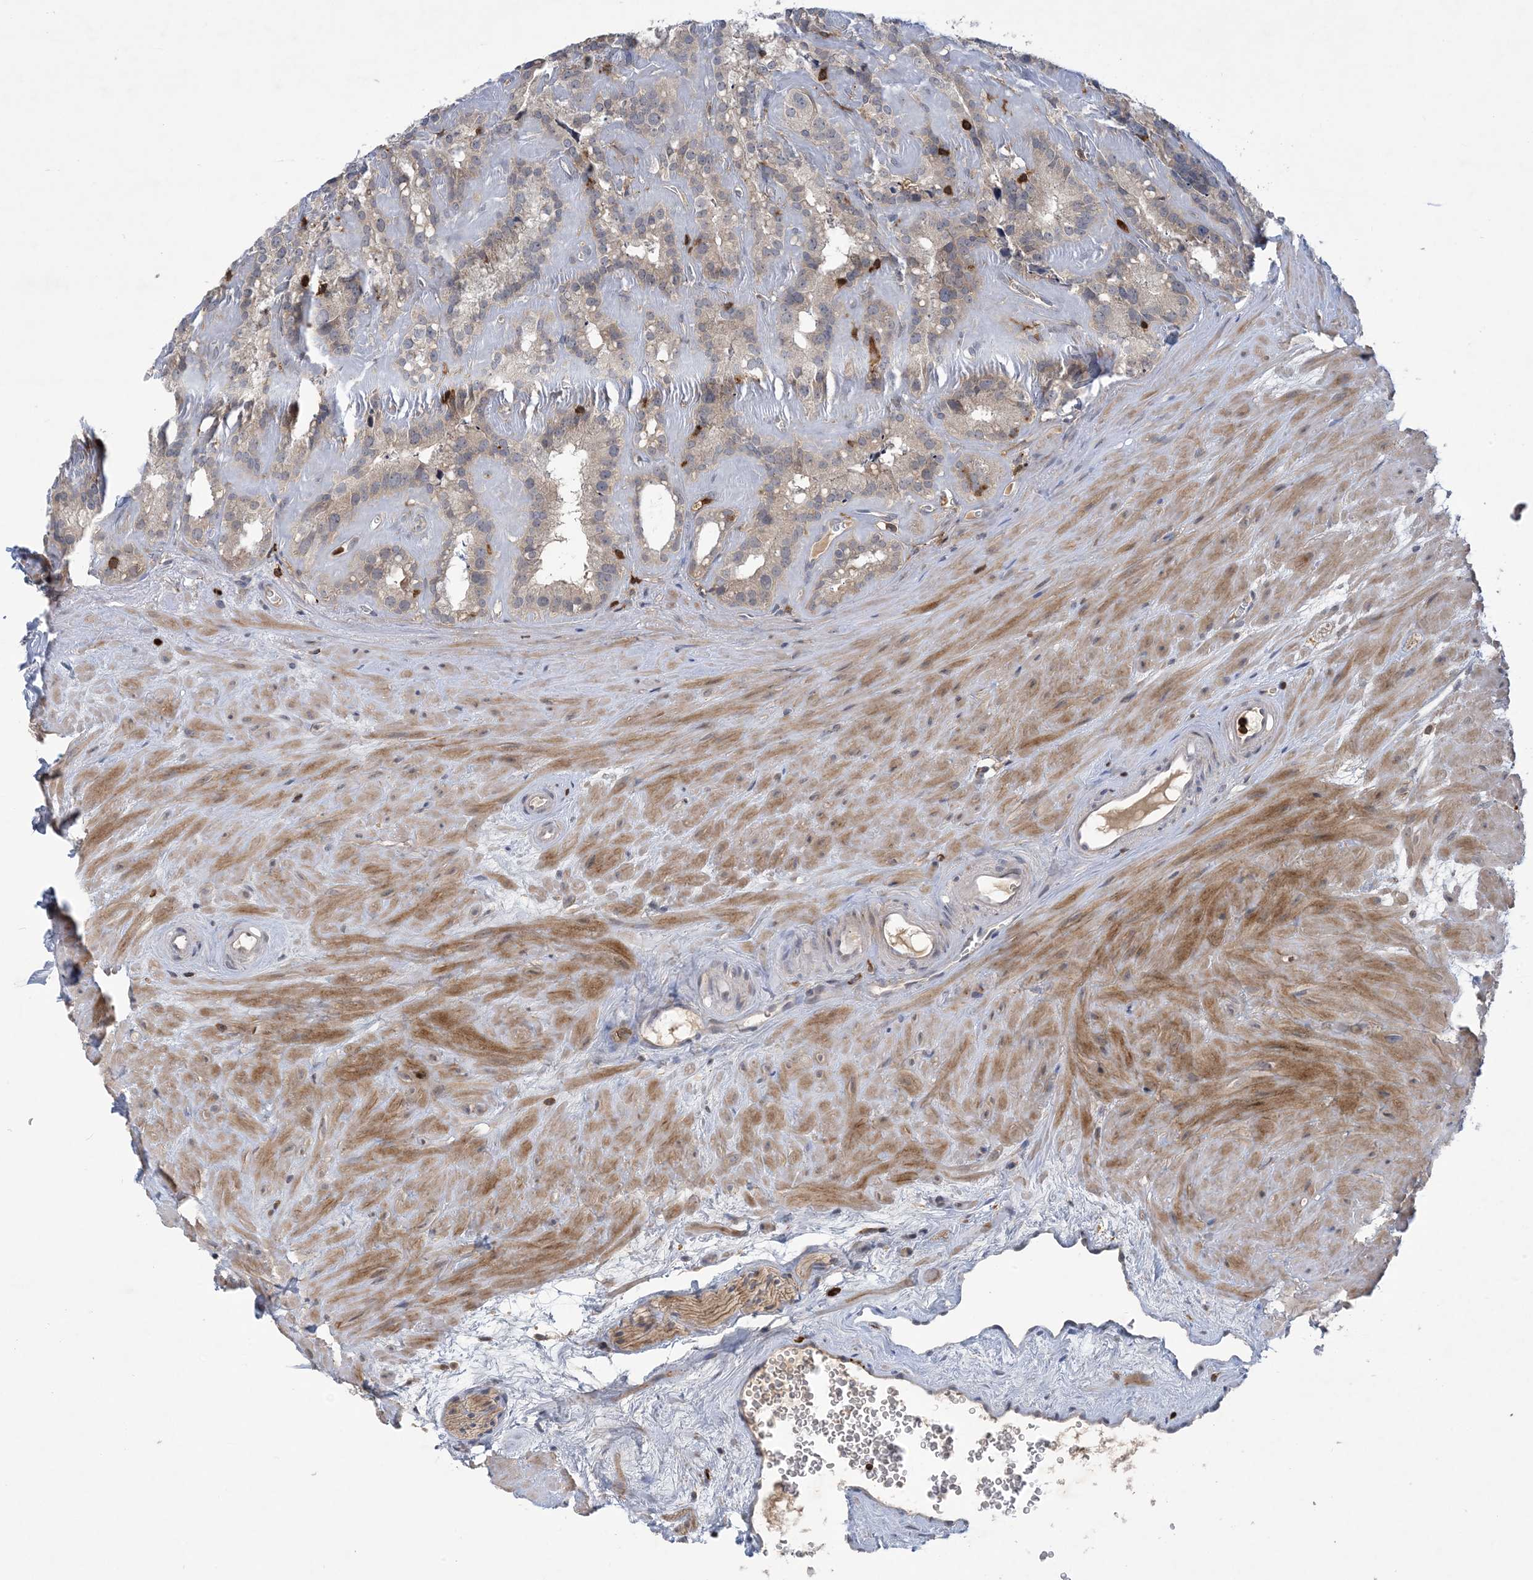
{"staining": {"intensity": "weak", "quantity": "<25%", "location": "cytoplasmic/membranous"}, "tissue": "seminal vesicle", "cell_type": "Glandular cells", "image_type": "normal", "snomed": [{"axis": "morphology", "description": "Normal tissue, NOS"}, {"axis": "topography", "description": "Prostate"}, {"axis": "topography", "description": "Seminal veicle"}], "caption": "Glandular cells show no significant protein expression in unremarkable seminal vesicle. The staining is performed using DAB brown chromogen with nuclei counter-stained in using hematoxylin.", "gene": "AK9", "patient": {"sex": "male", "age": 59}}